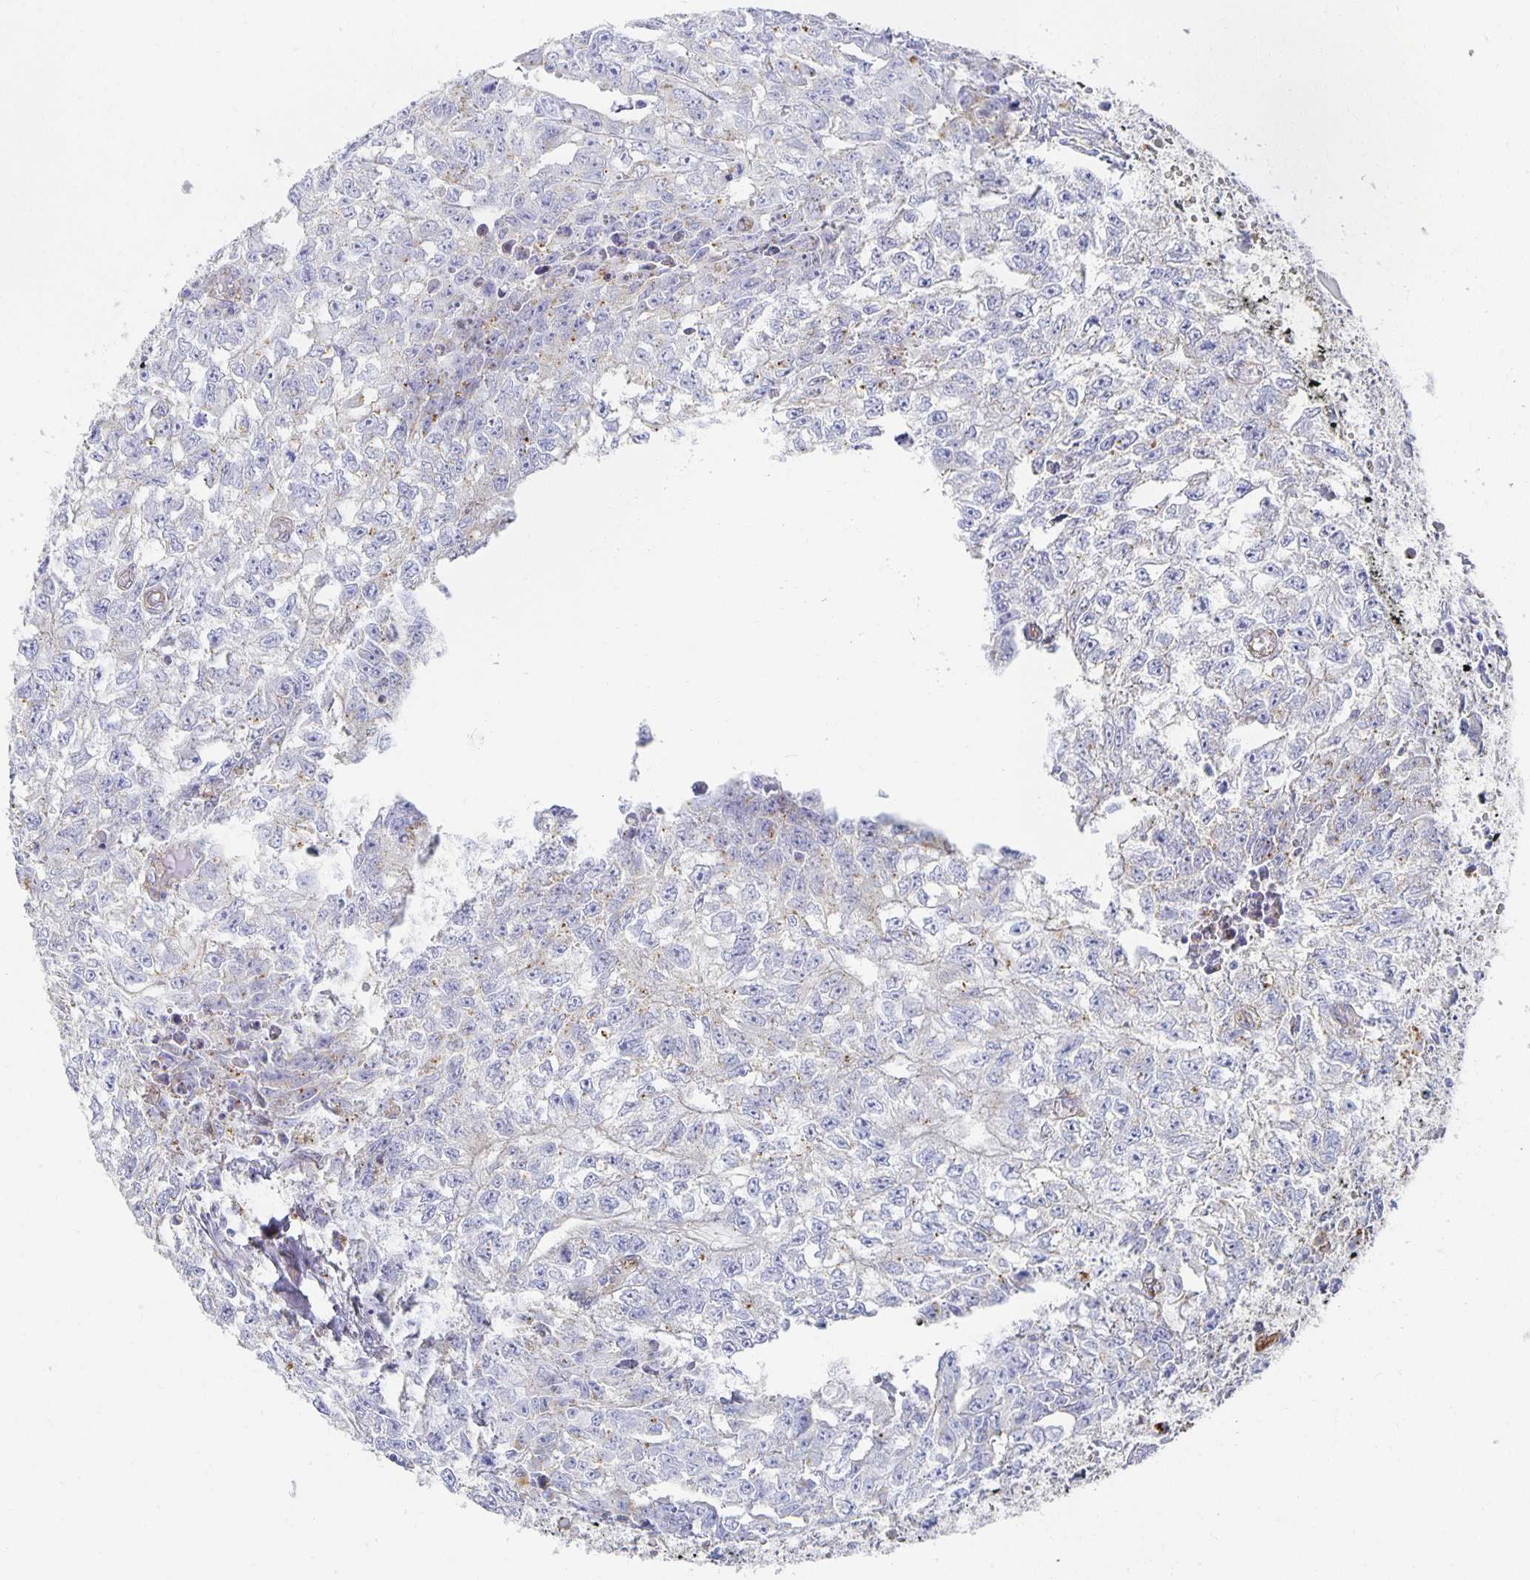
{"staining": {"intensity": "negative", "quantity": "none", "location": "none"}, "tissue": "testis cancer", "cell_type": "Tumor cells", "image_type": "cancer", "snomed": [{"axis": "morphology", "description": "Carcinoma, Embryonal, NOS"}, {"axis": "morphology", "description": "Teratoma, malignant, NOS"}, {"axis": "topography", "description": "Testis"}], "caption": "Human testis cancer (teratoma (malignant)) stained for a protein using immunohistochemistry demonstrates no expression in tumor cells.", "gene": "TAAR1", "patient": {"sex": "male", "age": 24}}